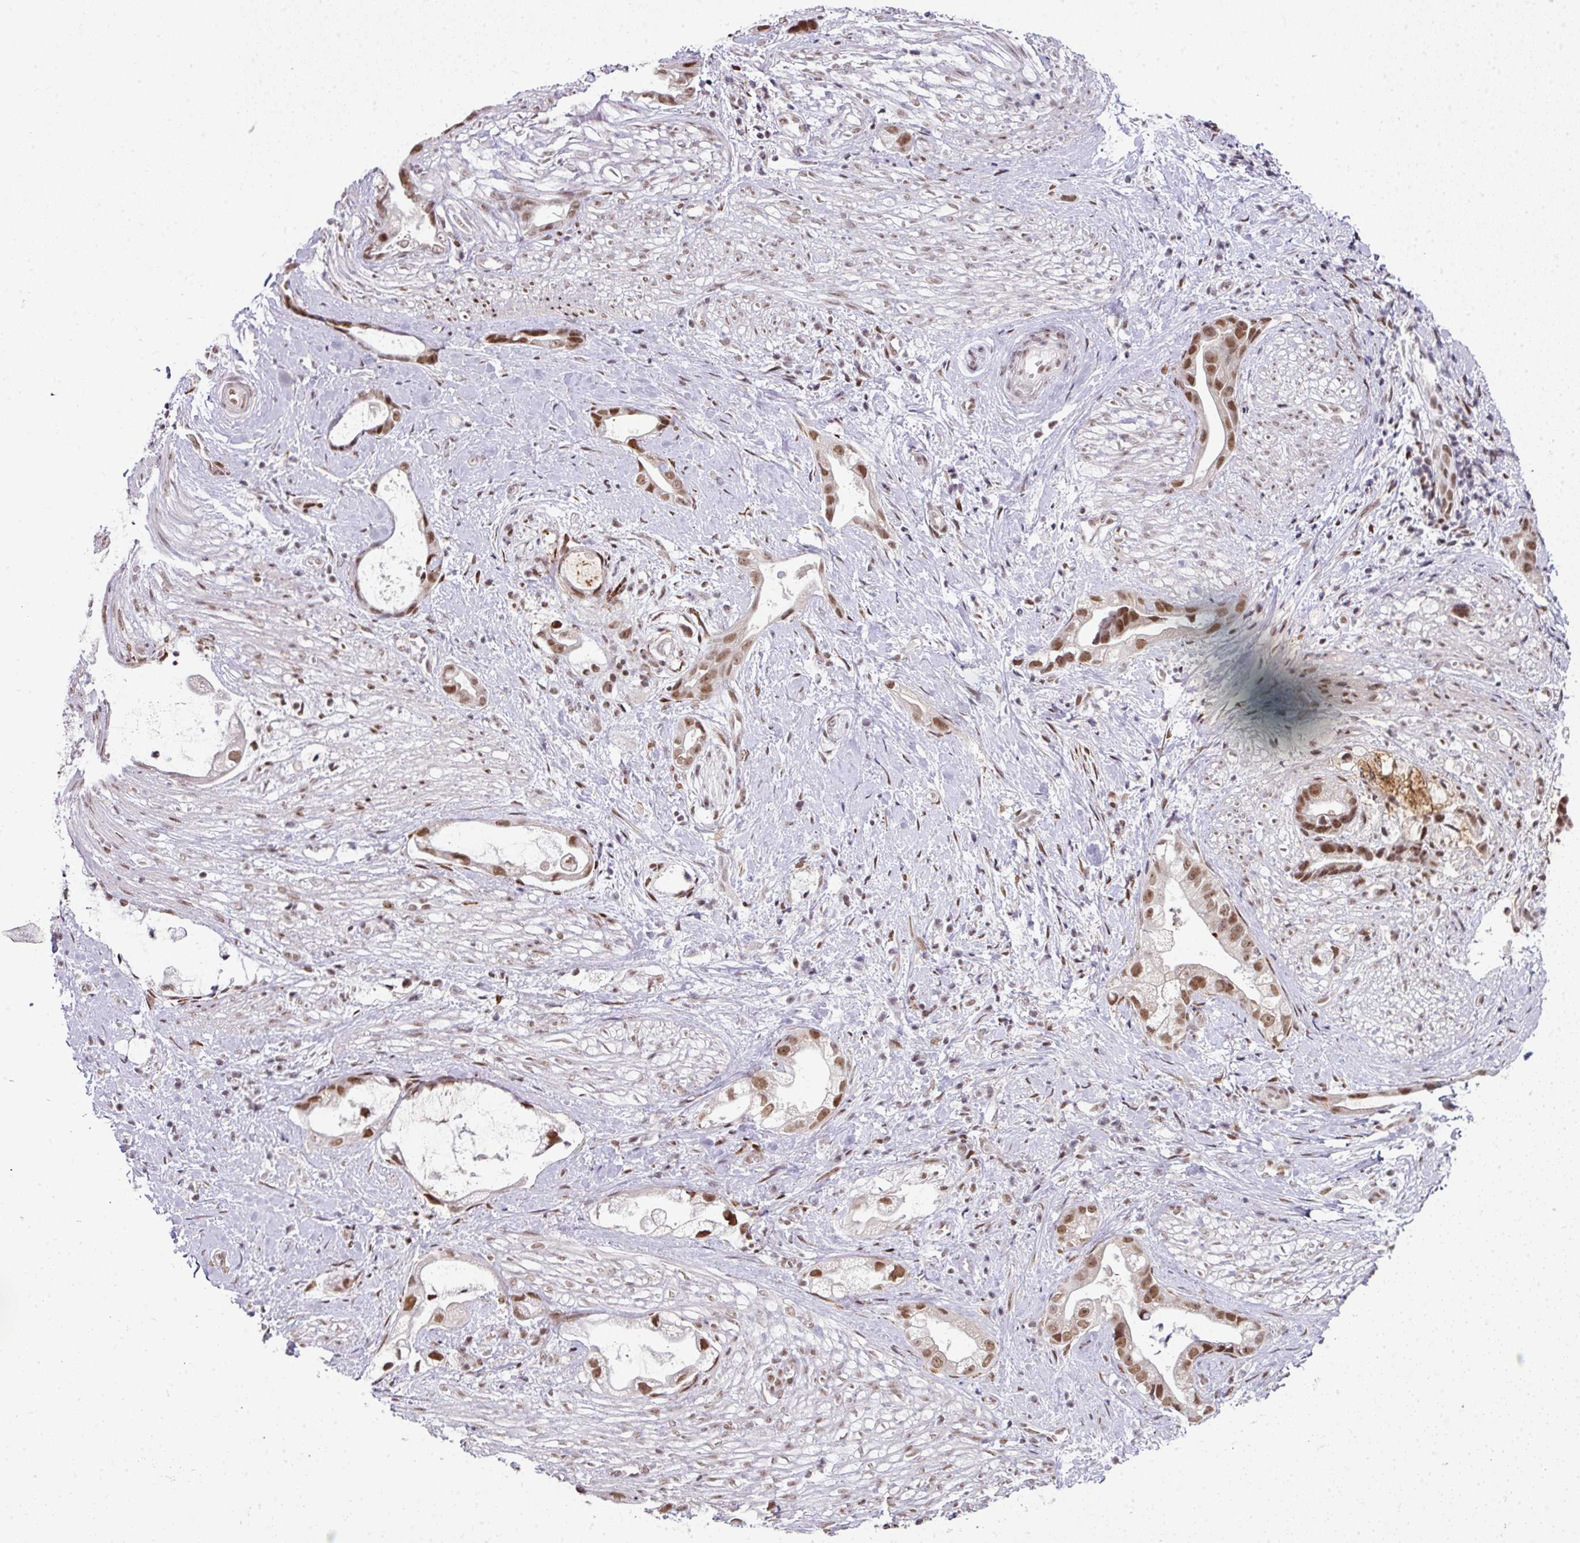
{"staining": {"intensity": "moderate", "quantity": ">75%", "location": "nuclear"}, "tissue": "stomach cancer", "cell_type": "Tumor cells", "image_type": "cancer", "snomed": [{"axis": "morphology", "description": "Adenocarcinoma, NOS"}, {"axis": "topography", "description": "Stomach"}], "caption": "There is medium levels of moderate nuclear positivity in tumor cells of stomach cancer, as demonstrated by immunohistochemical staining (brown color).", "gene": "NFYA", "patient": {"sex": "male", "age": 55}}